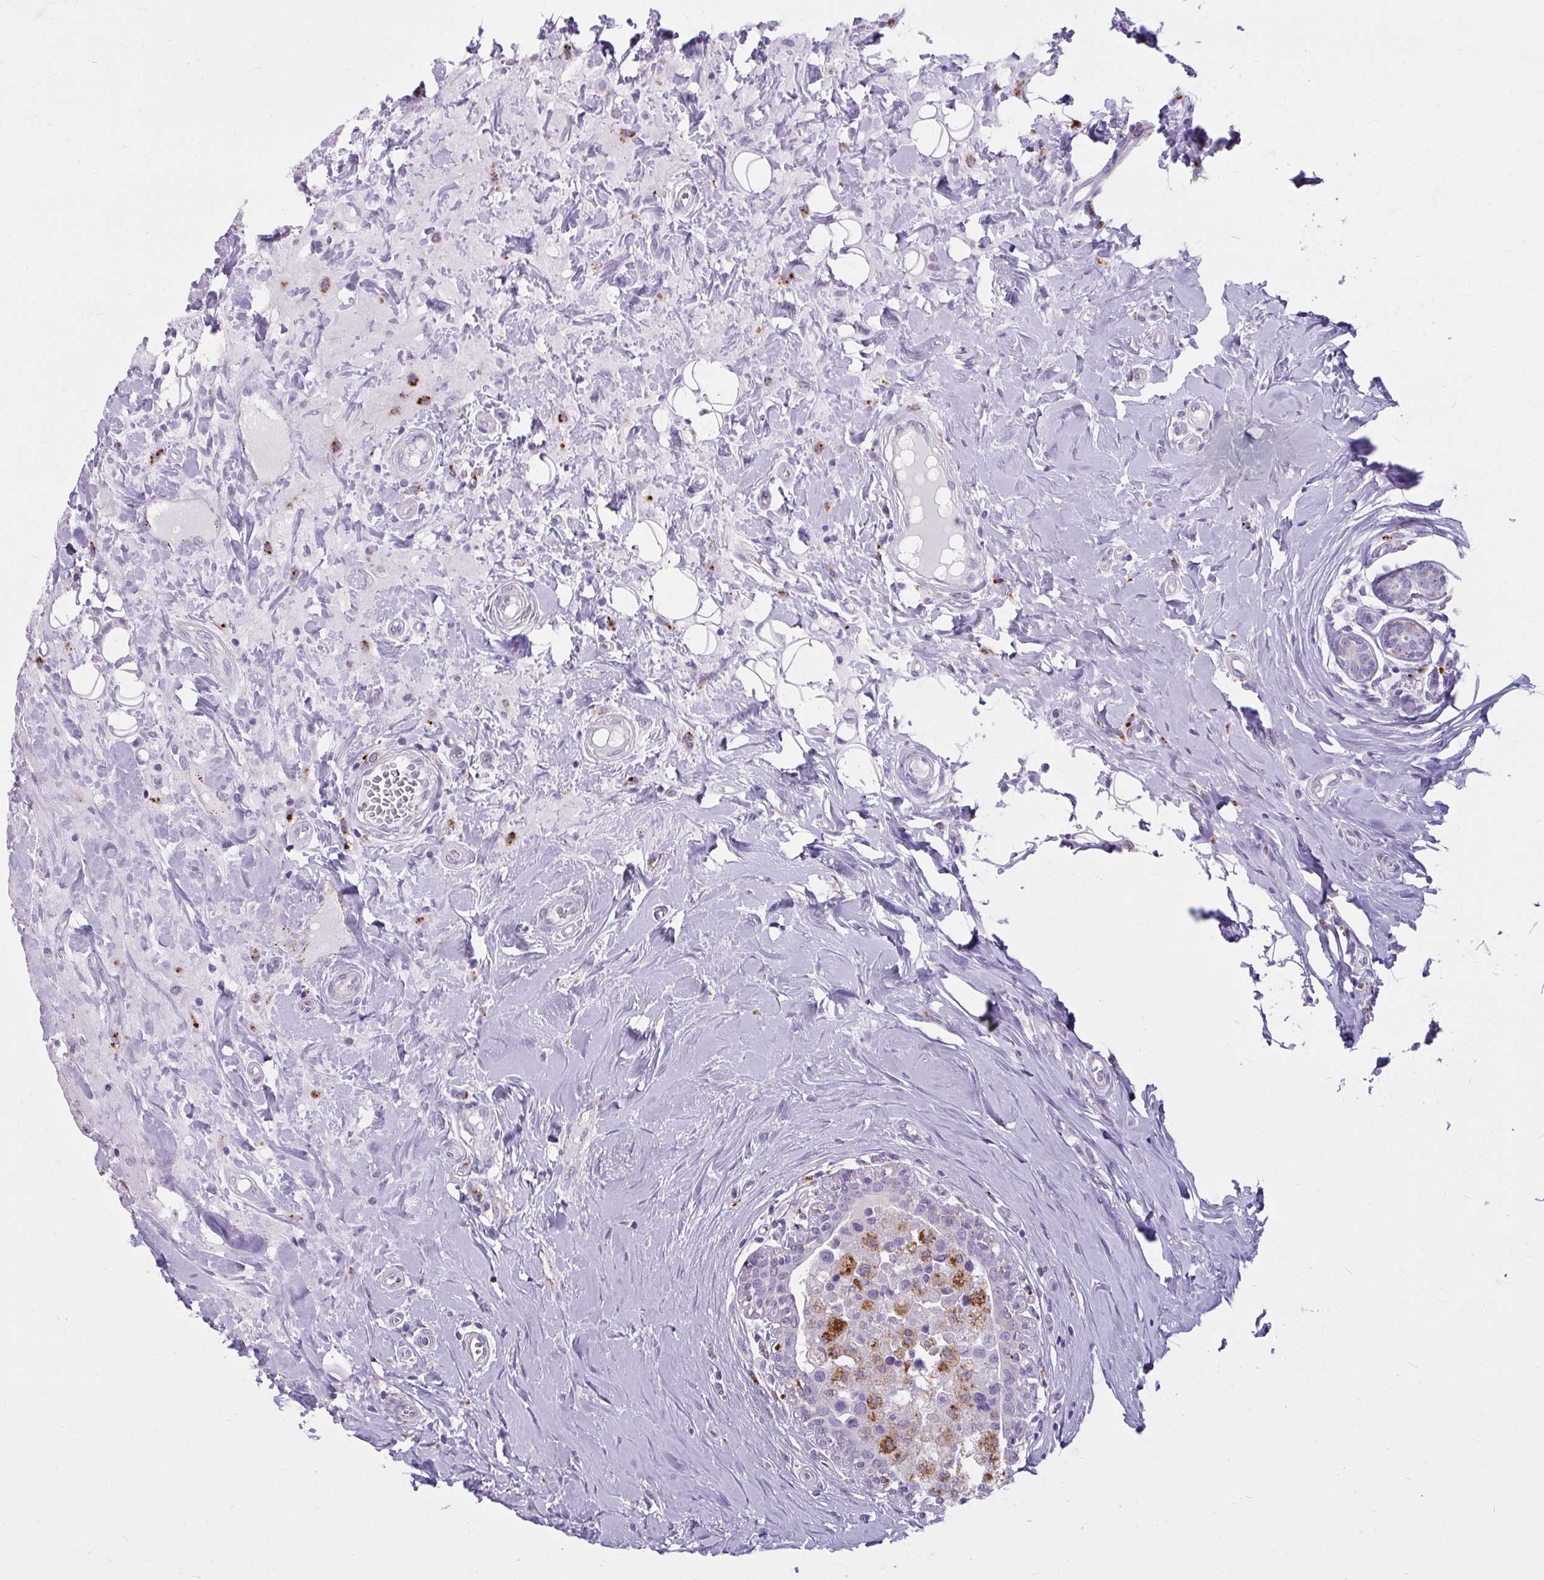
{"staining": {"intensity": "negative", "quantity": "none", "location": "none"}, "tissue": "breast cancer", "cell_type": "Tumor cells", "image_type": "cancer", "snomed": [{"axis": "morphology", "description": "Duct carcinoma"}, {"axis": "topography", "description": "Breast"}], "caption": "Tumor cells show no significant expression in breast cancer. (Brightfield microscopy of DAB immunohistochemistry (IHC) at high magnification).", "gene": "CTSZ", "patient": {"sex": "female", "age": 24}}